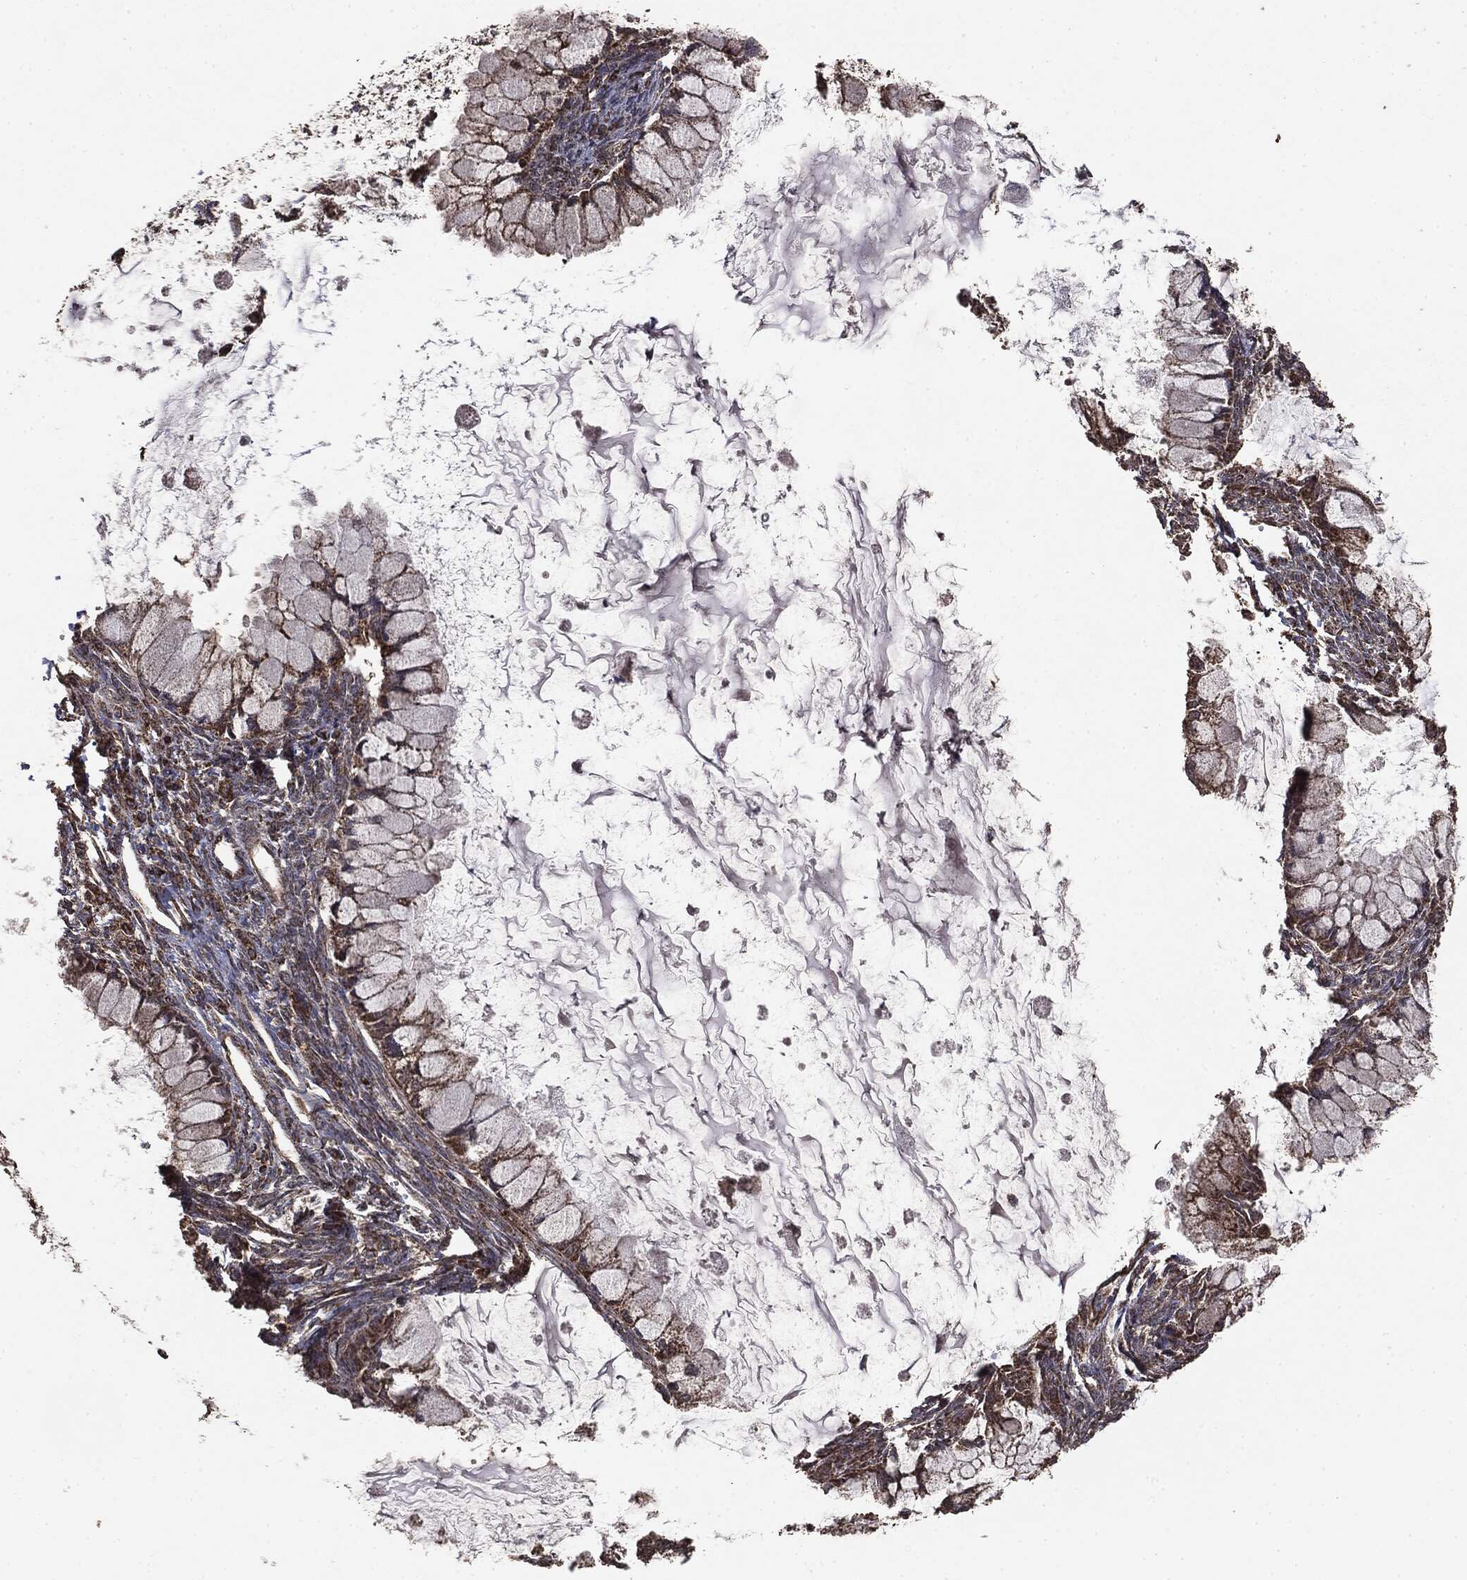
{"staining": {"intensity": "moderate", "quantity": ">75%", "location": "cytoplasmic/membranous"}, "tissue": "ovarian cancer", "cell_type": "Tumor cells", "image_type": "cancer", "snomed": [{"axis": "morphology", "description": "Cystadenocarcinoma, mucinous, NOS"}, {"axis": "topography", "description": "Ovary"}], "caption": "A micrograph of human ovarian cancer (mucinous cystadenocarcinoma) stained for a protein demonstrates moderate cytoplasmic/membranous brown staining in tumor cells.", "gene": "MTOR", "patient": {"sex": "female", "age": 34}}